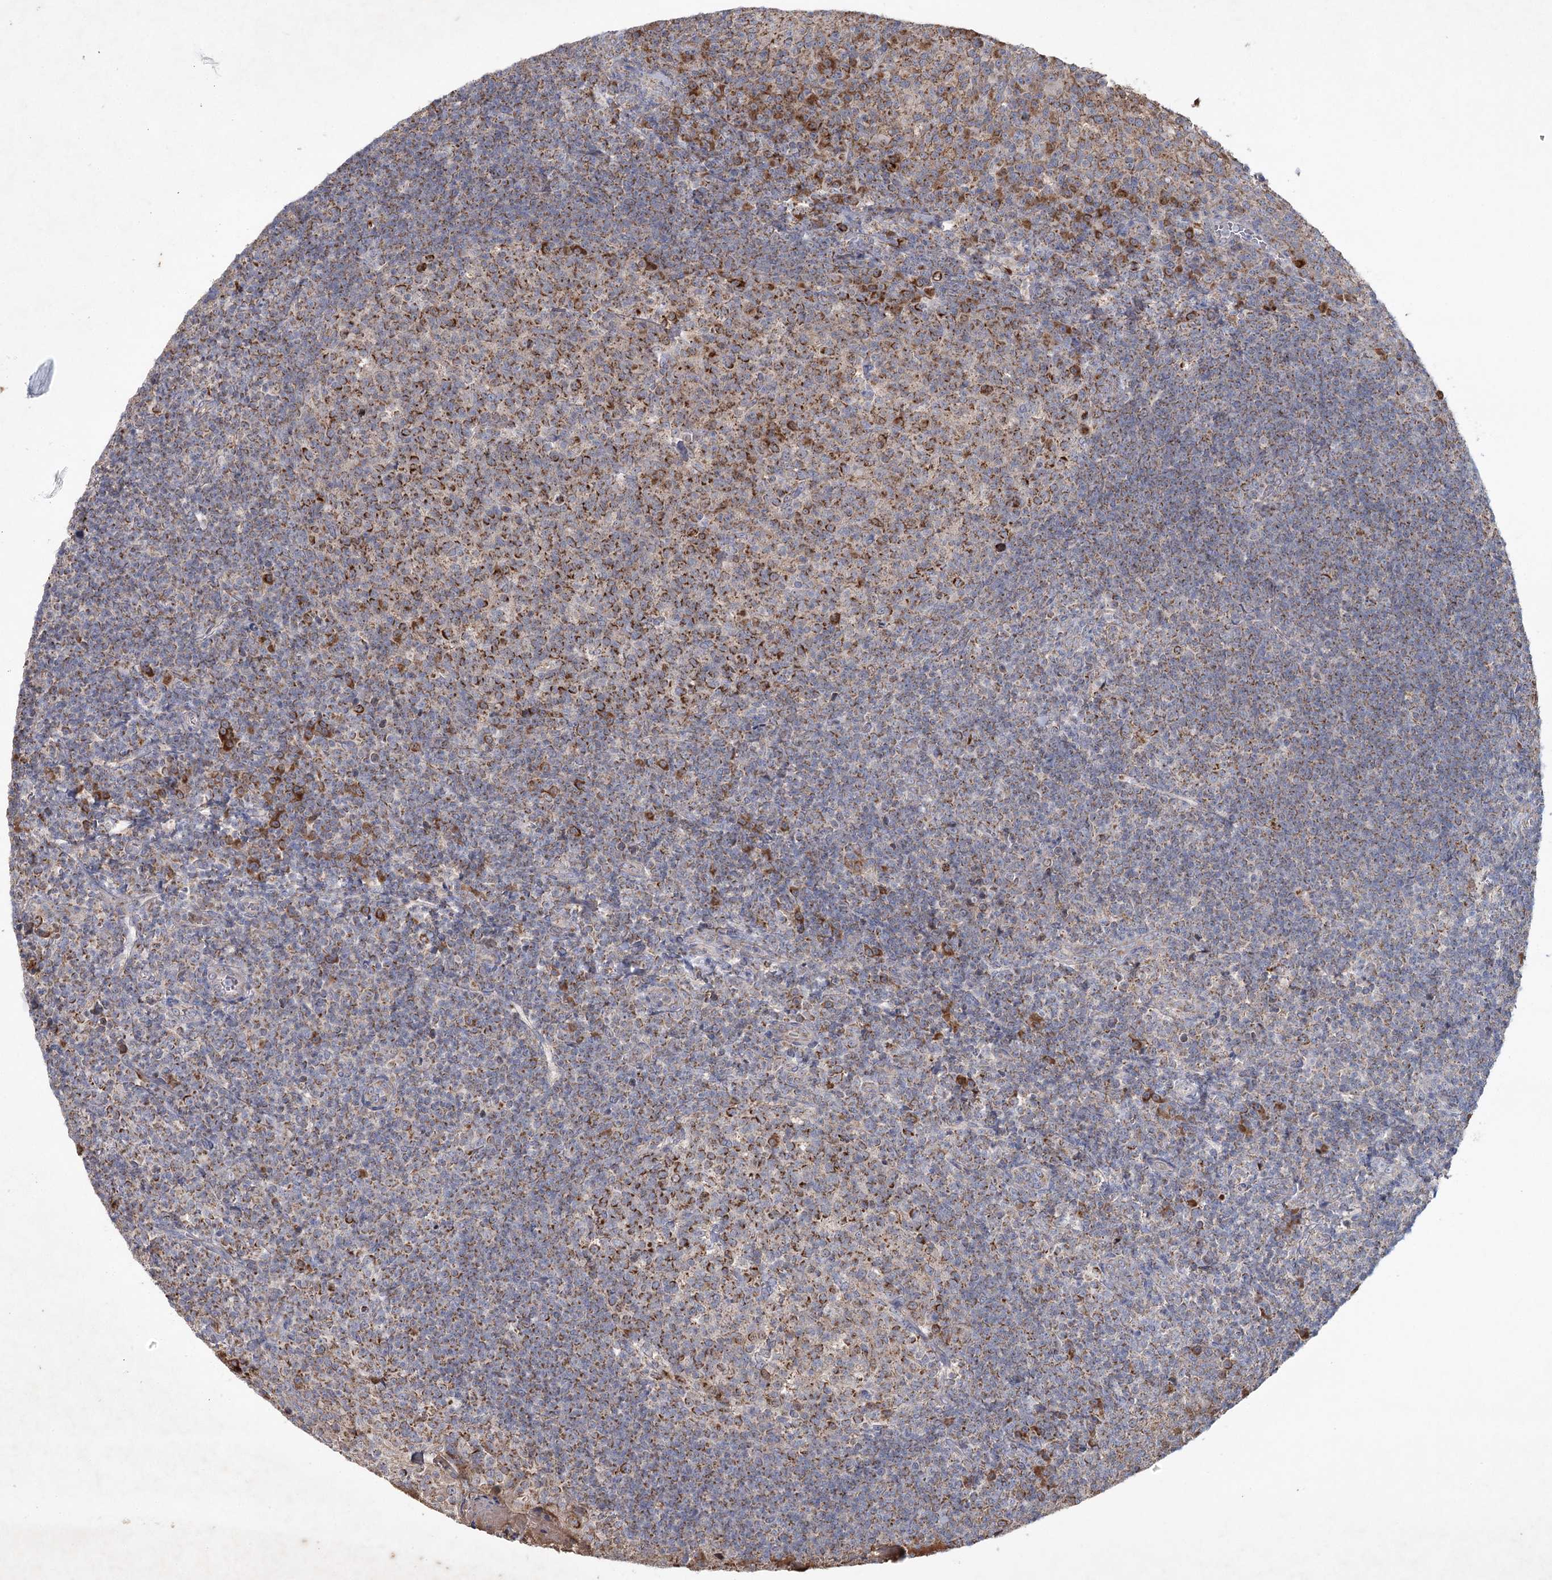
{"staining": {"intensity": "strong", "quantity": "25%-75%", "location": "cytoplasmic/membranous"}, "tissue": "tonsil", "cell_type": "Germinal center cells", "image_type": "normal", "snomed": [{"axis": "morphology", "description": "Normal tissue, NOS"}, {"axis": "topography", "description": "Tonsil"}], "caption": "This histopathology image reveals benign tonsil stained with immunohistochemistry (IHC) to label a protein in brown. The cytoplasmic/membranous of germinal center cells show strong positivity for the protein. Nuclei are counter-stained blue.", "gene": "MRPL44", "patient": {"sex": "female", "age": 10}}